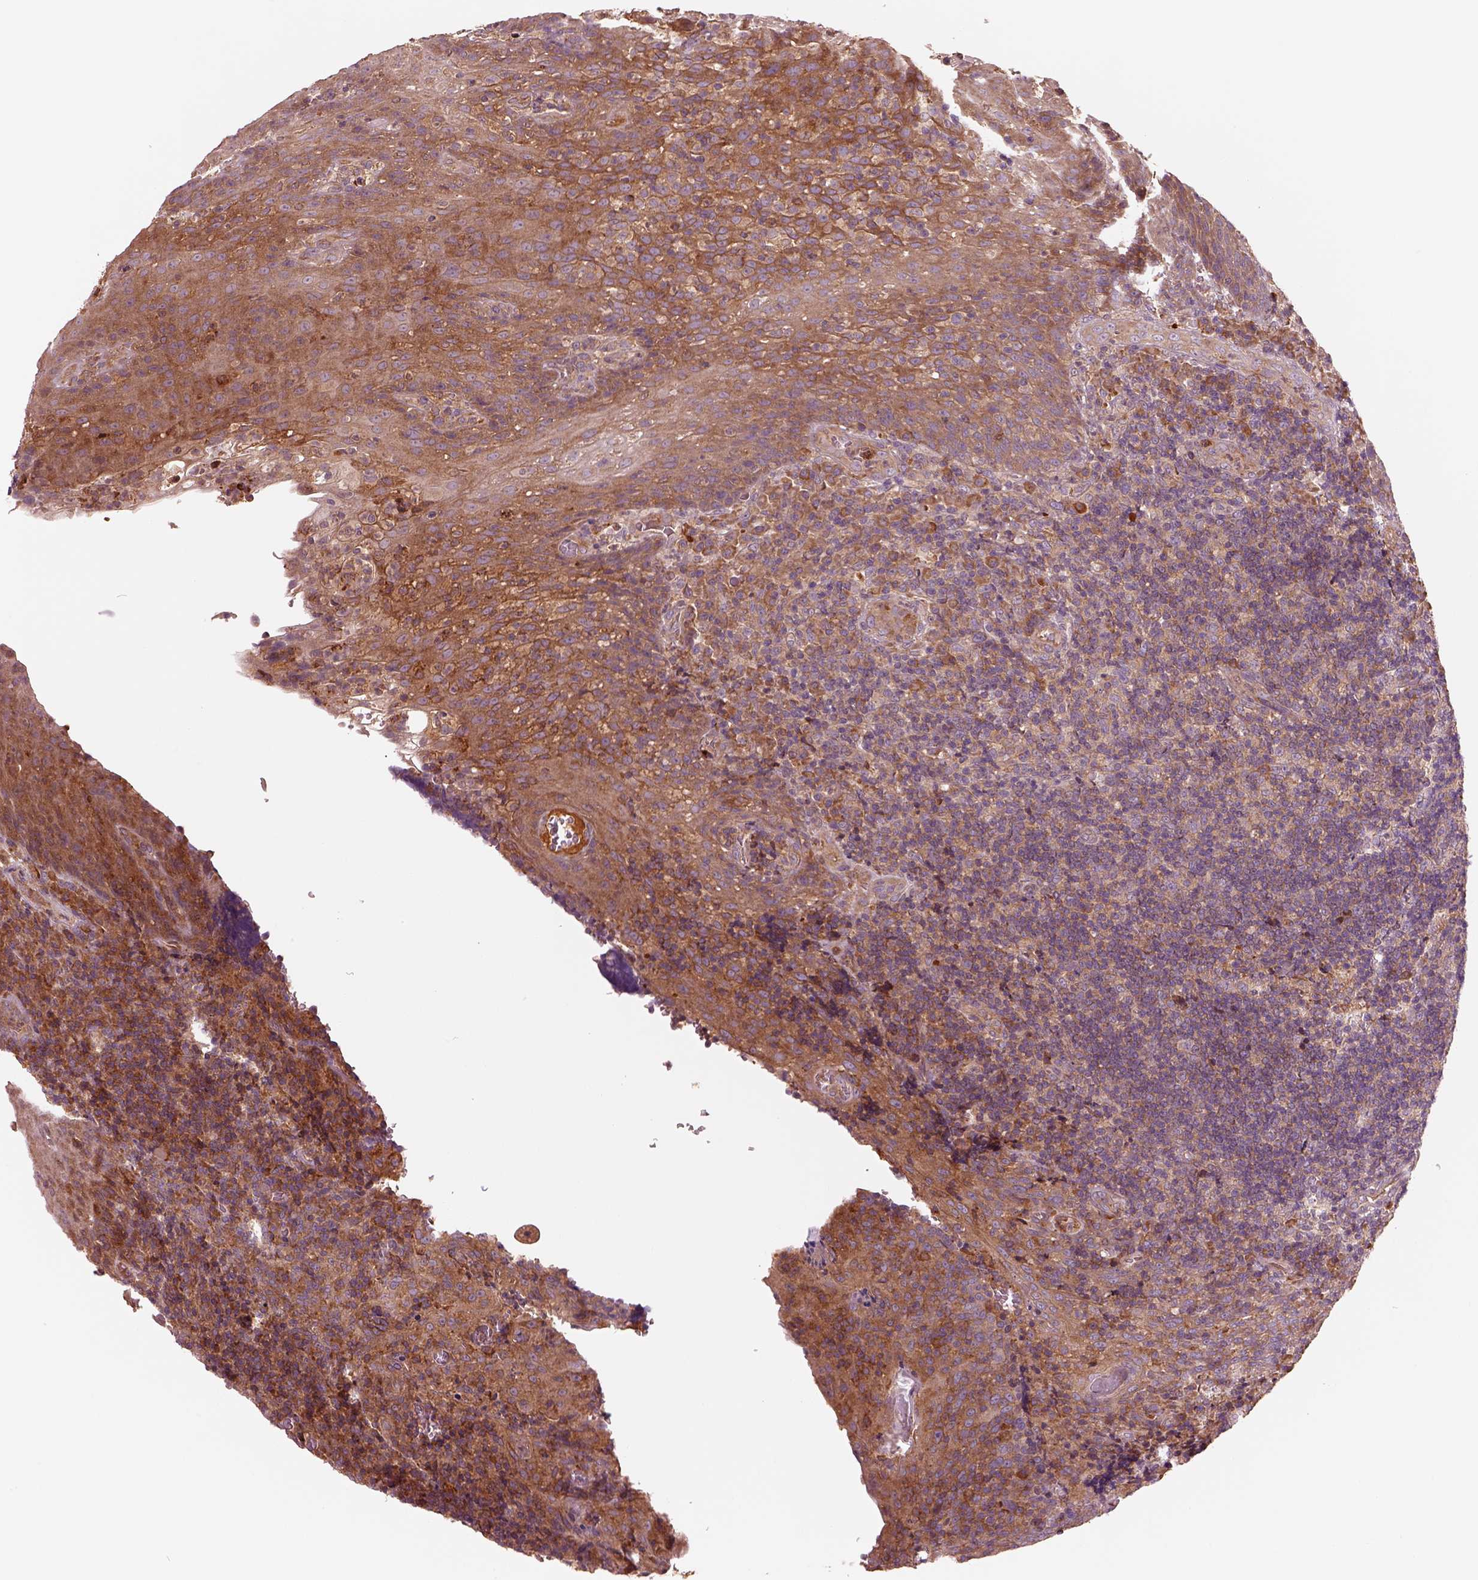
{"staining": {"intensity": "weak", "quantity": "<25%", "location": "cytoplasmic/membranous"}, "tissue": "tonsil", "cell_type": "Germinal center cells", "image_type": "normal", "snomed": [{"axis": "morphology", "description": "Normal tissue, NOS"}, {"axis": "topography", "description": "Tonsil"}], "caption": "Immunohistochemical staining of normal tonsil shows no significant positivity in germinal center cells. The staining is performed using DAB brown chromogen with nuclei counter-stained in using hematoxylin.", "gene": "ASCC2", "patient": {"sex": "male", "age": 17}}